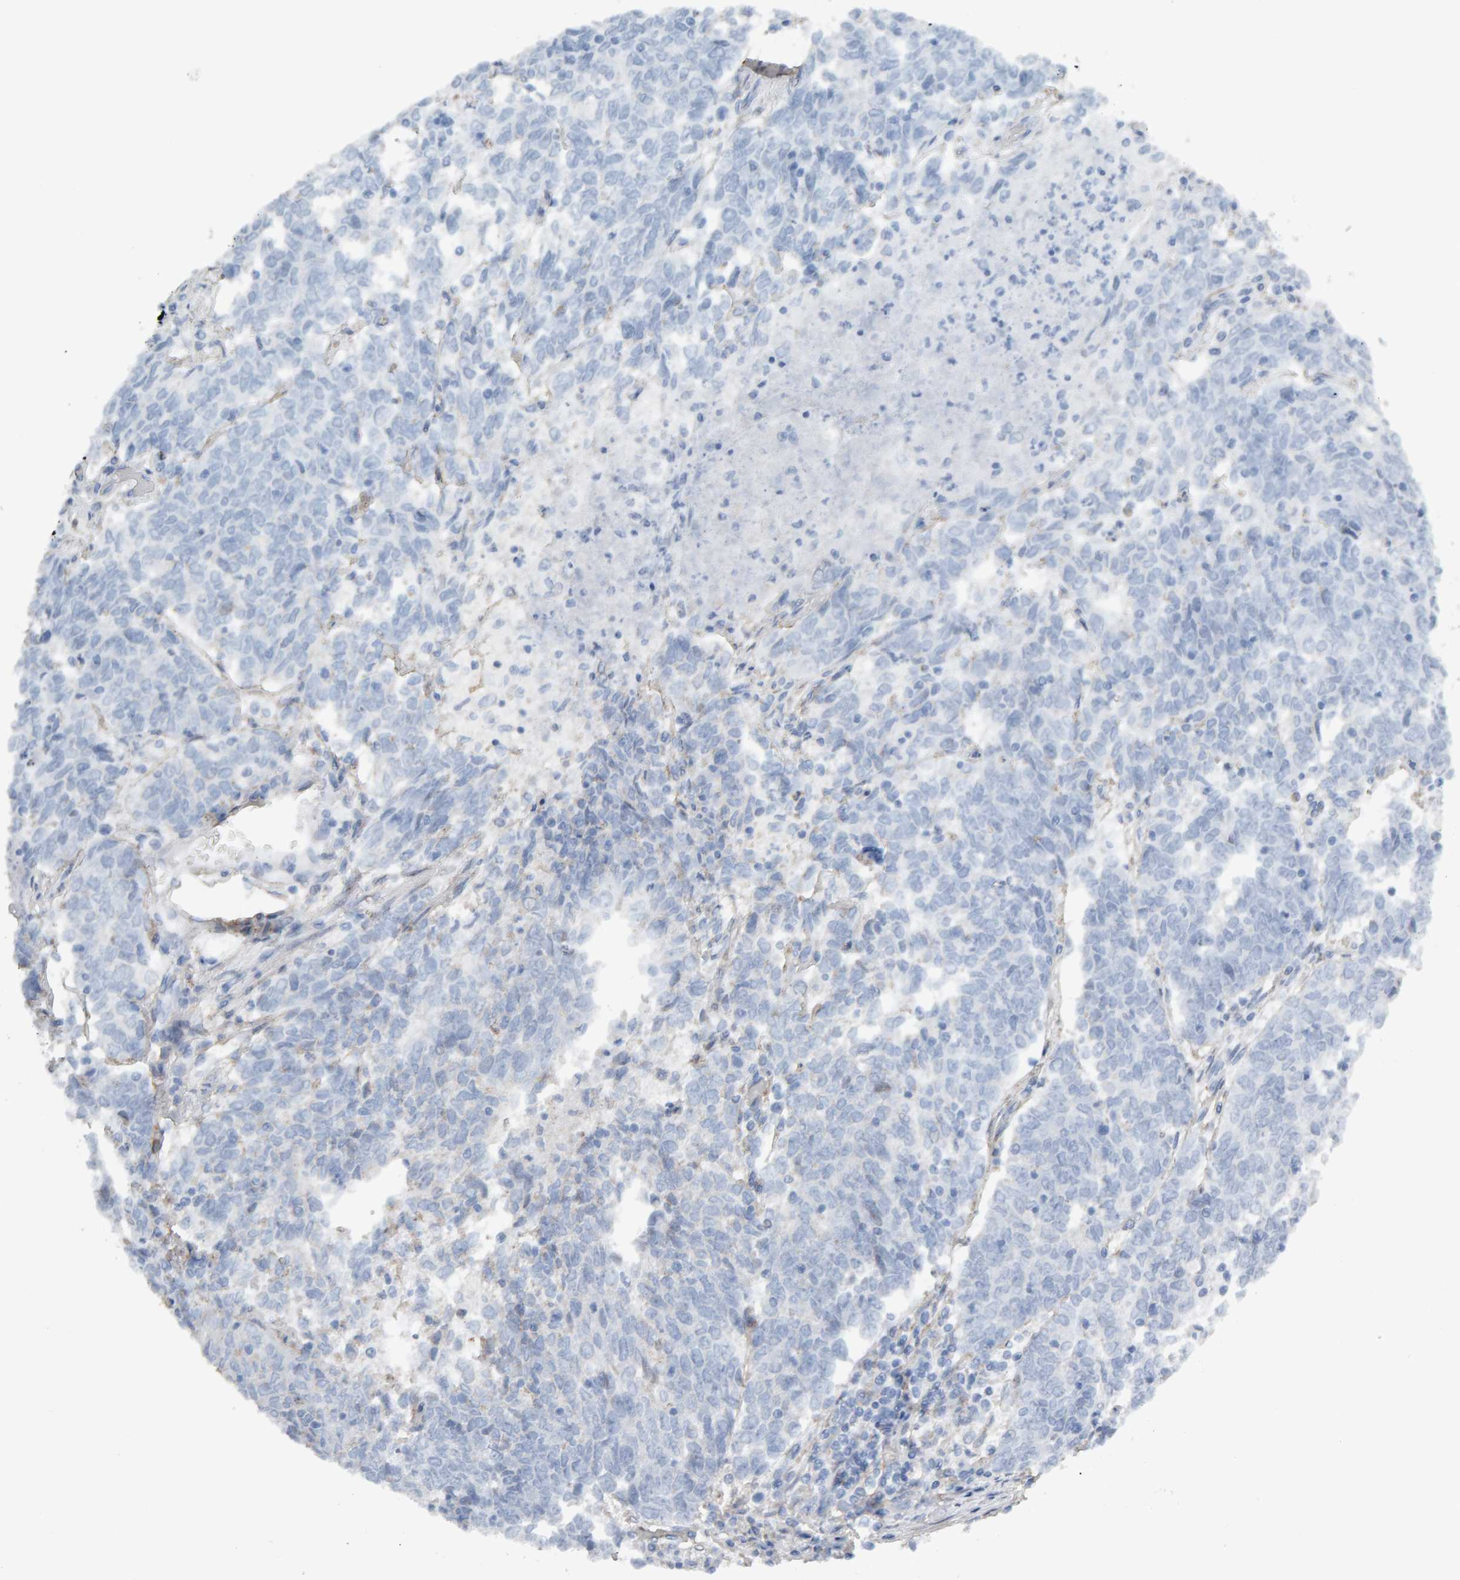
{"staining": {"intensity": "moderate", "quantity": "25%-75%", "location": "cytoplasmic/membranous"}, "tissue": "endometrial cancer", "cell_type": "Tumor cells", "image_type": "cancer", "snomed": [{"axis": "morphology", "description": "Adenocarcinoma, NOS"}, {"axis": "topography", "description": "Endometrium"}], "caption": "Immunohistochemistry of human endometrial cancer shows medium levels of moderate cytoplasmic/membranous positivity in about 25%-75% of tumor cells.", "gene": "ENGASE", "patient": {"sex": "female", "age": 80}}